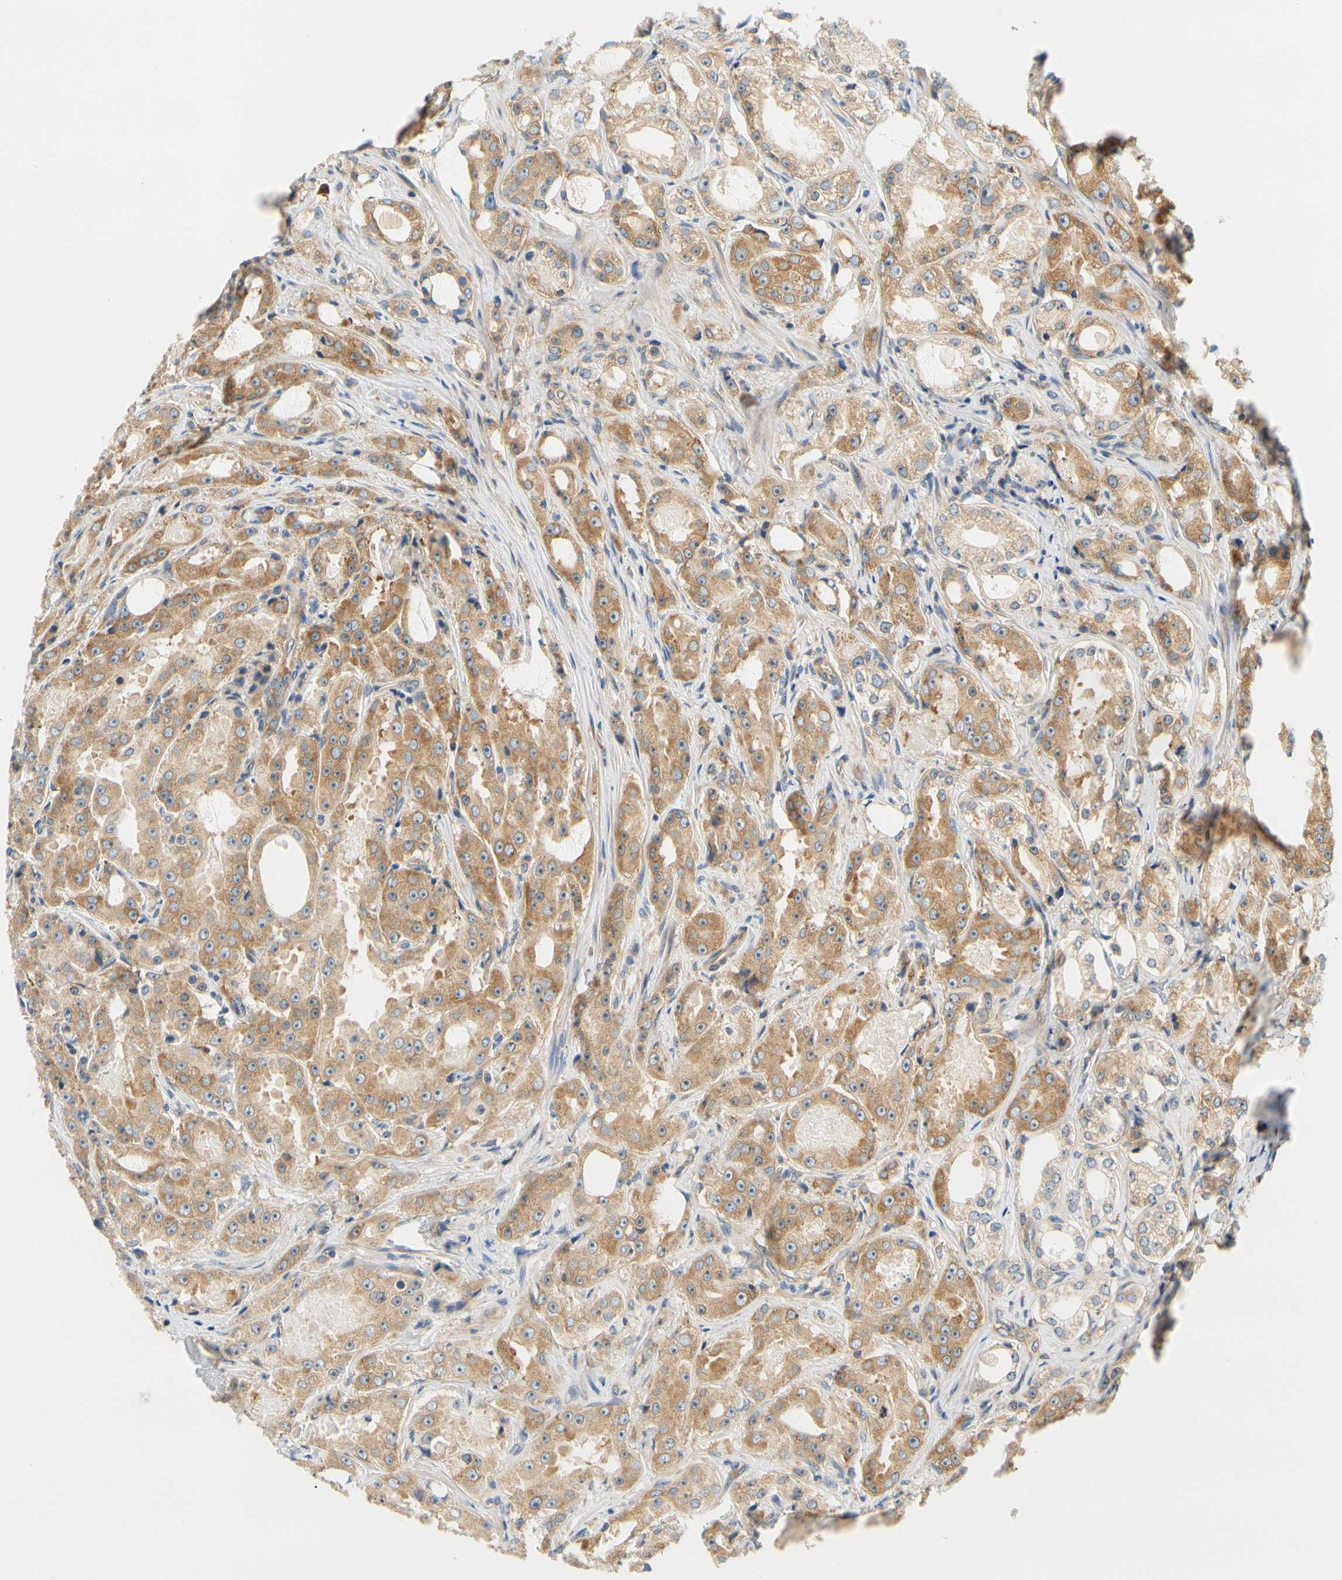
{"staining": {"intensity": "moderate", "quantity": ">75%", "location": "cytoplasmic/membranous"}, "tissue": "prostate cancer", "cell_type": "Tumor cells", "image_type": "cancer", "snomed": [{"axis": "morphology", "description": "Adenocarcinoma, High grade"}, {"axis": "topography", "description": "Prostate"}], "caption": "Human high-grade adenocarcinoma (prostate) stained for a protein (brown) exhibits moderate cytoplasmic/membranous positive staining in approximately >75% of tumor cells.", "gene": "LRRC47", "patient": {"sex": "male", "age": 73}}